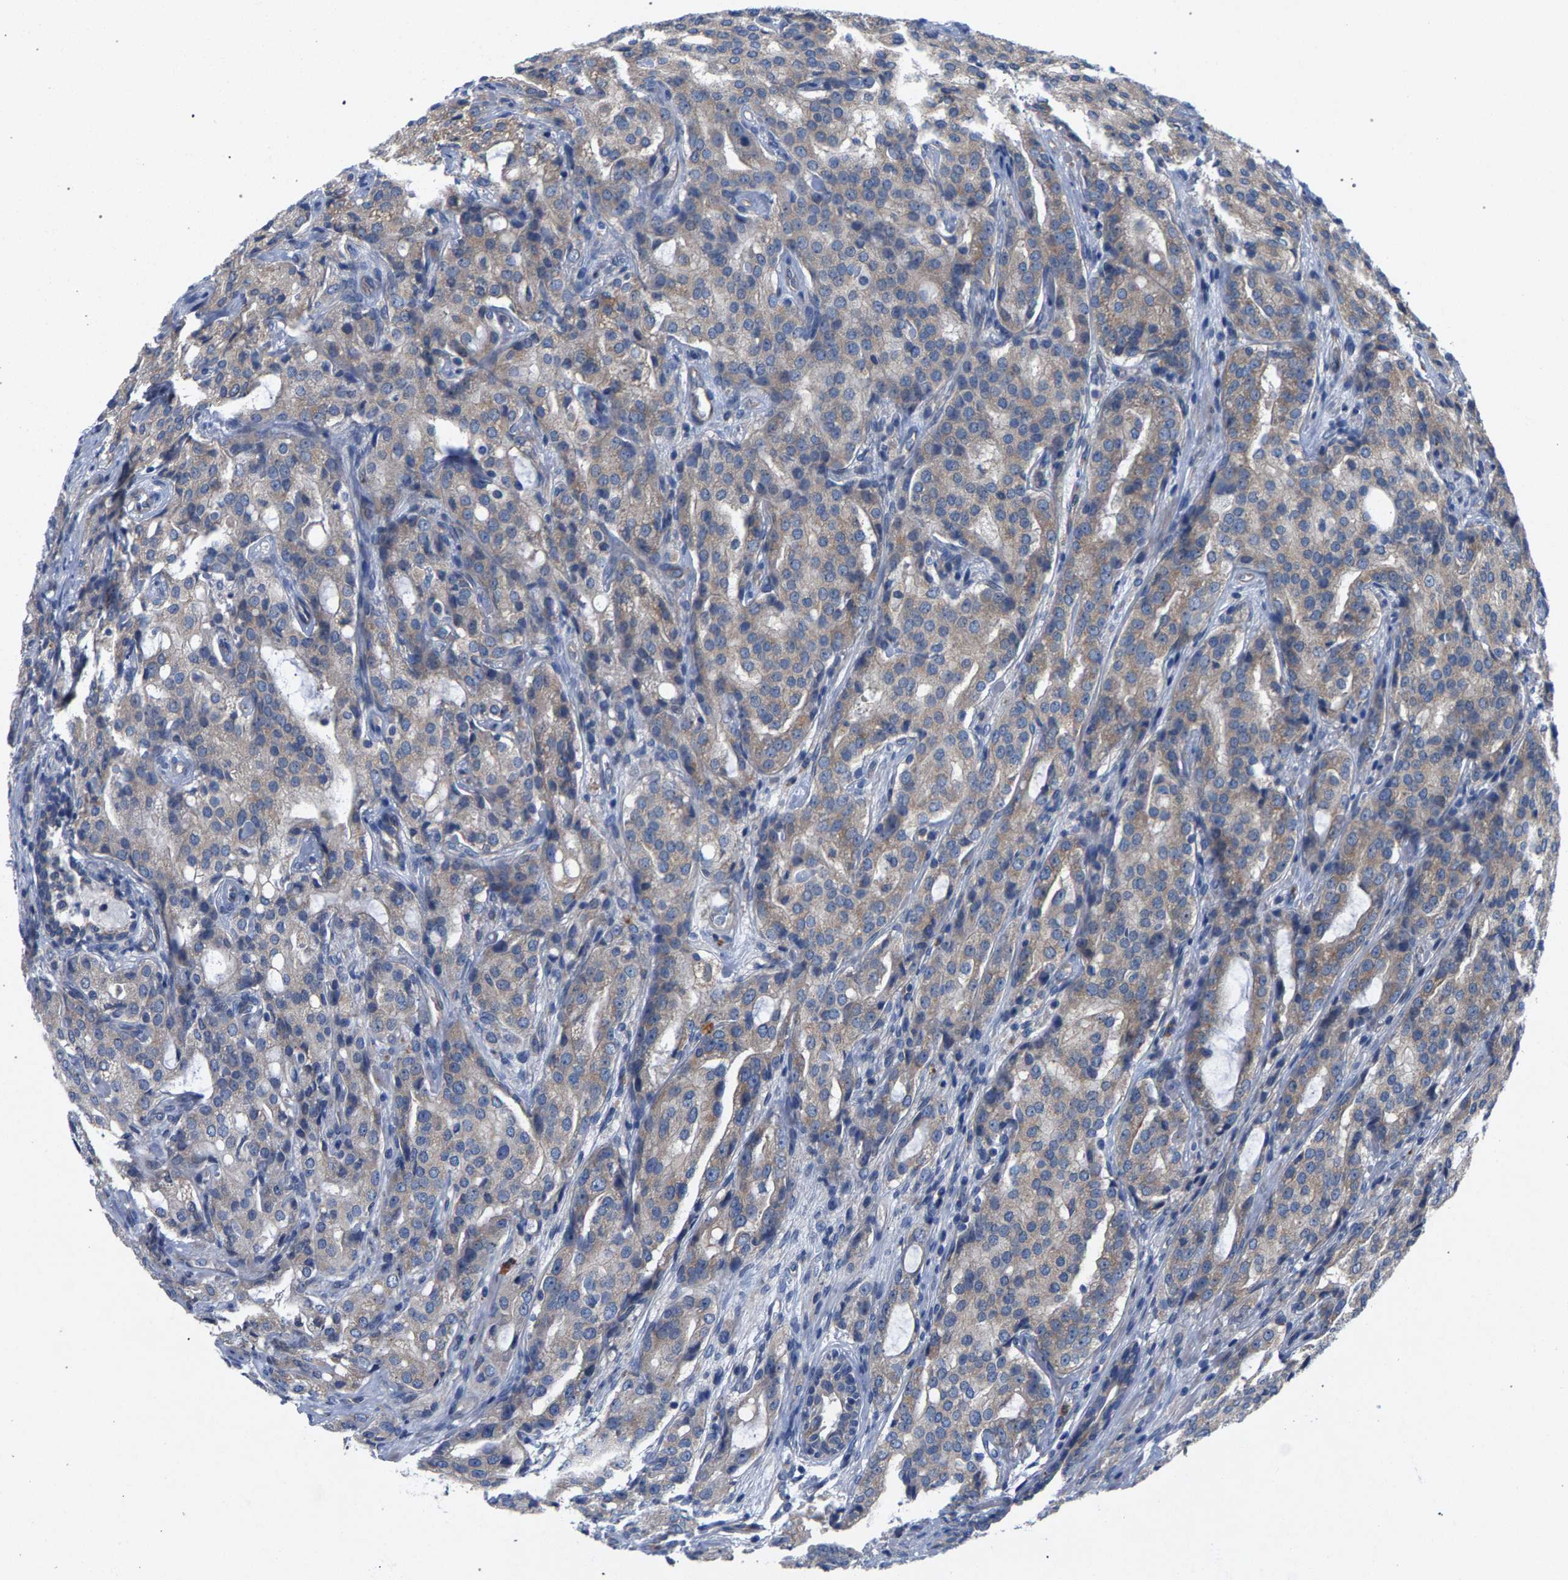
{"staining": {"intensity": "weak", "quantity": ">75%", "location": "cytoplasmic/membranous"}, "tissue": "prostate cancer", "cell_type": "Tumor cells", "image_type": "cancer", "snomed": [{"axis": "morphology", "description": "Adenocarcinoma, High grade"}, {"axis": "topography", "description": "Prostate"}], "caption": "High-power microscopy captured an immunohistochemistry (IHC) image of prostate cancer, revealing weak cytoplasmic/membranous staining in about >75% of tumor cells.", "gene": "MAMDC2", "patient": {"sex": "male", "age": 72}}